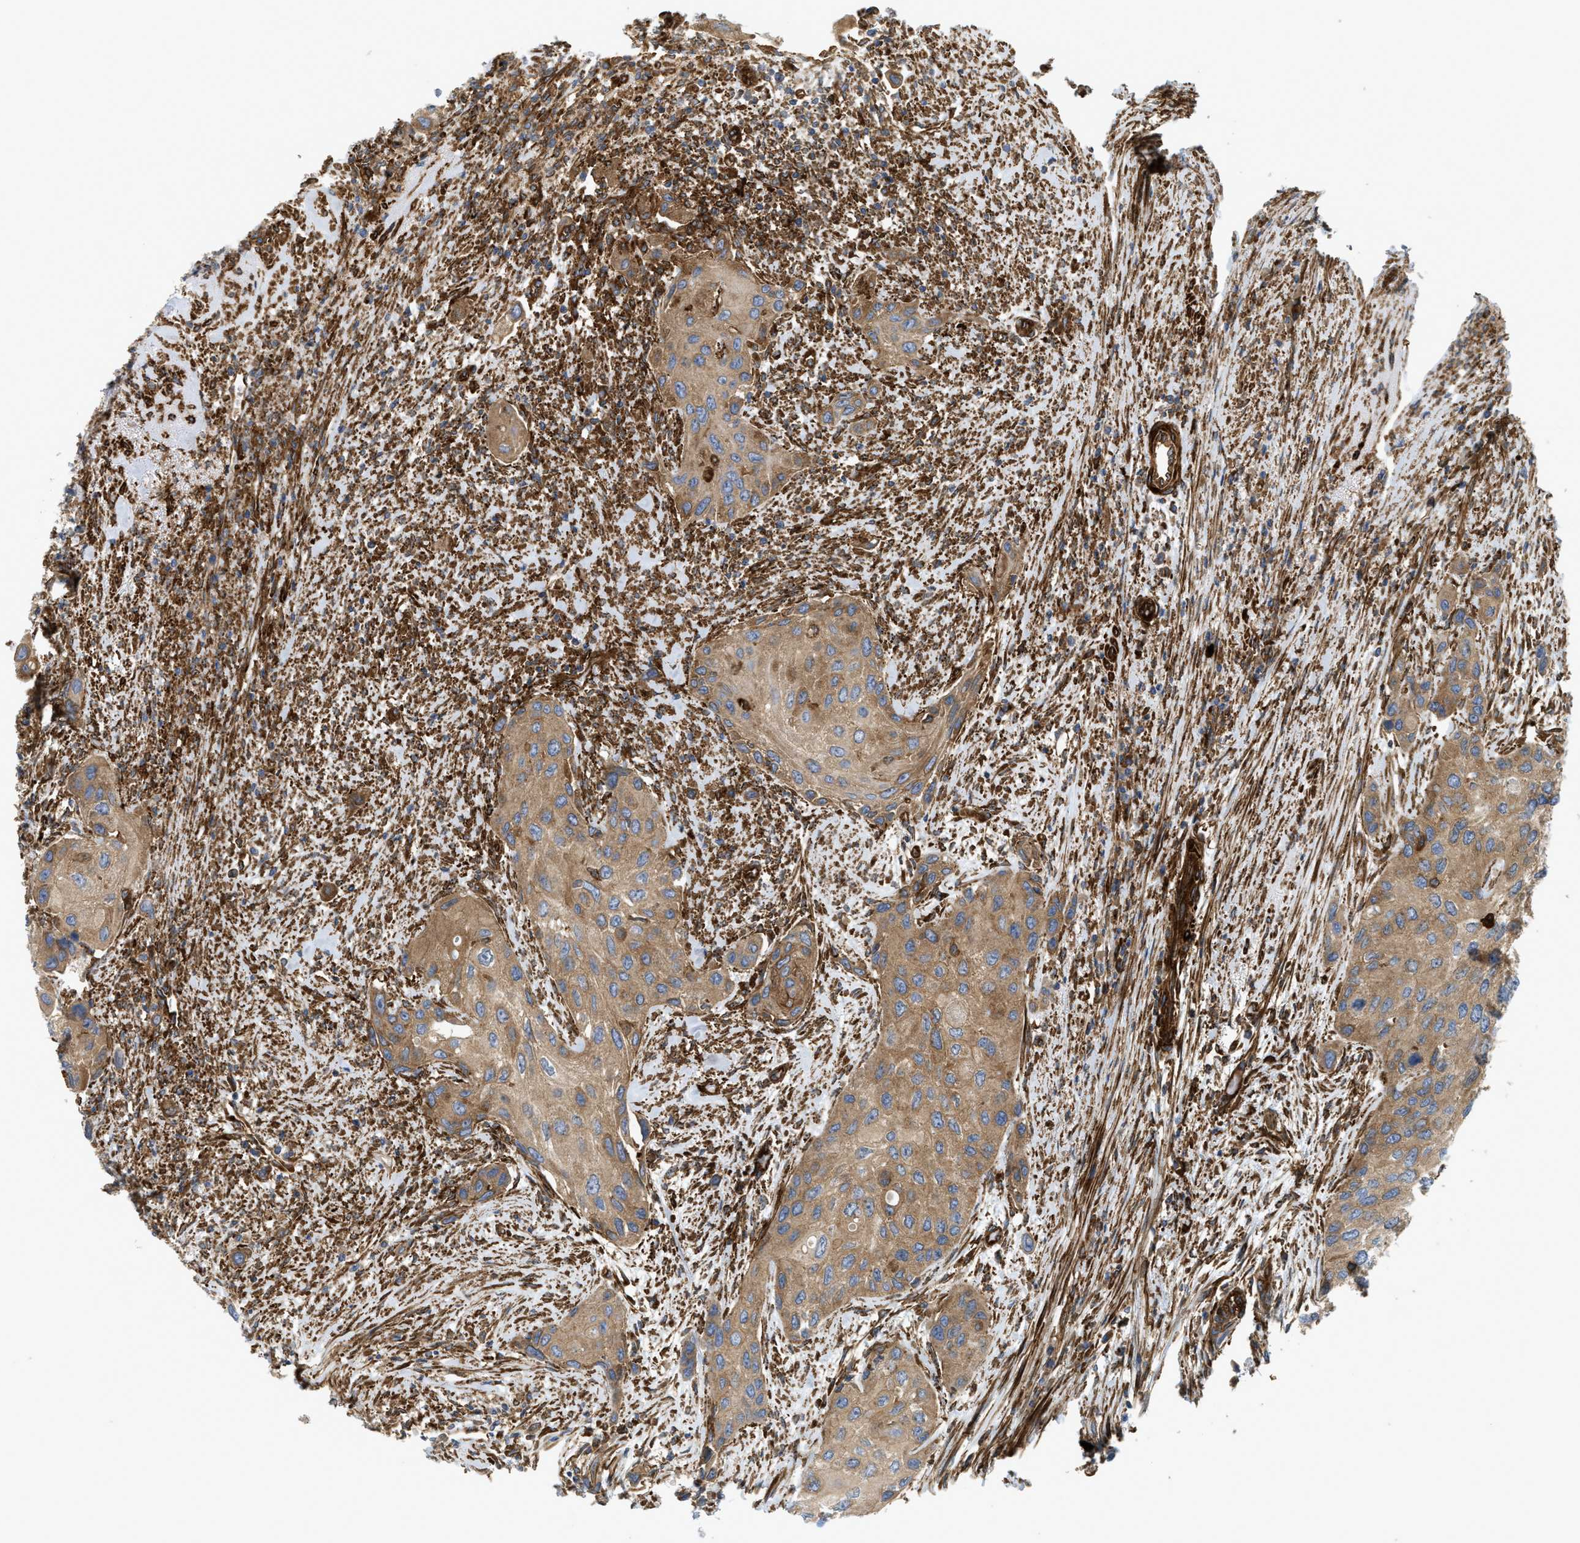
{"staining": {"intensity": "moderate", "quantity": ">75%", "location": "cytoplasmic/membranous"}, "tissue": "urothelial cancer", "cell_type": "Tumor cells", "image_type": "cancer", "snomed": [{"axis": "morphology", "description": "Urothelial carcinoma, High grade"}, {"axis": "topography", "description": "Urinary bladder"}], "caption": "Protein analysis of urothelial cancer tissue demonstrates moderate cytoplasmic/membranous staining in about >75% of tumor cells. Nuclei are stained in blue.", "gene": "PICALM", "patient": {"sex": "female", "age": 56}}